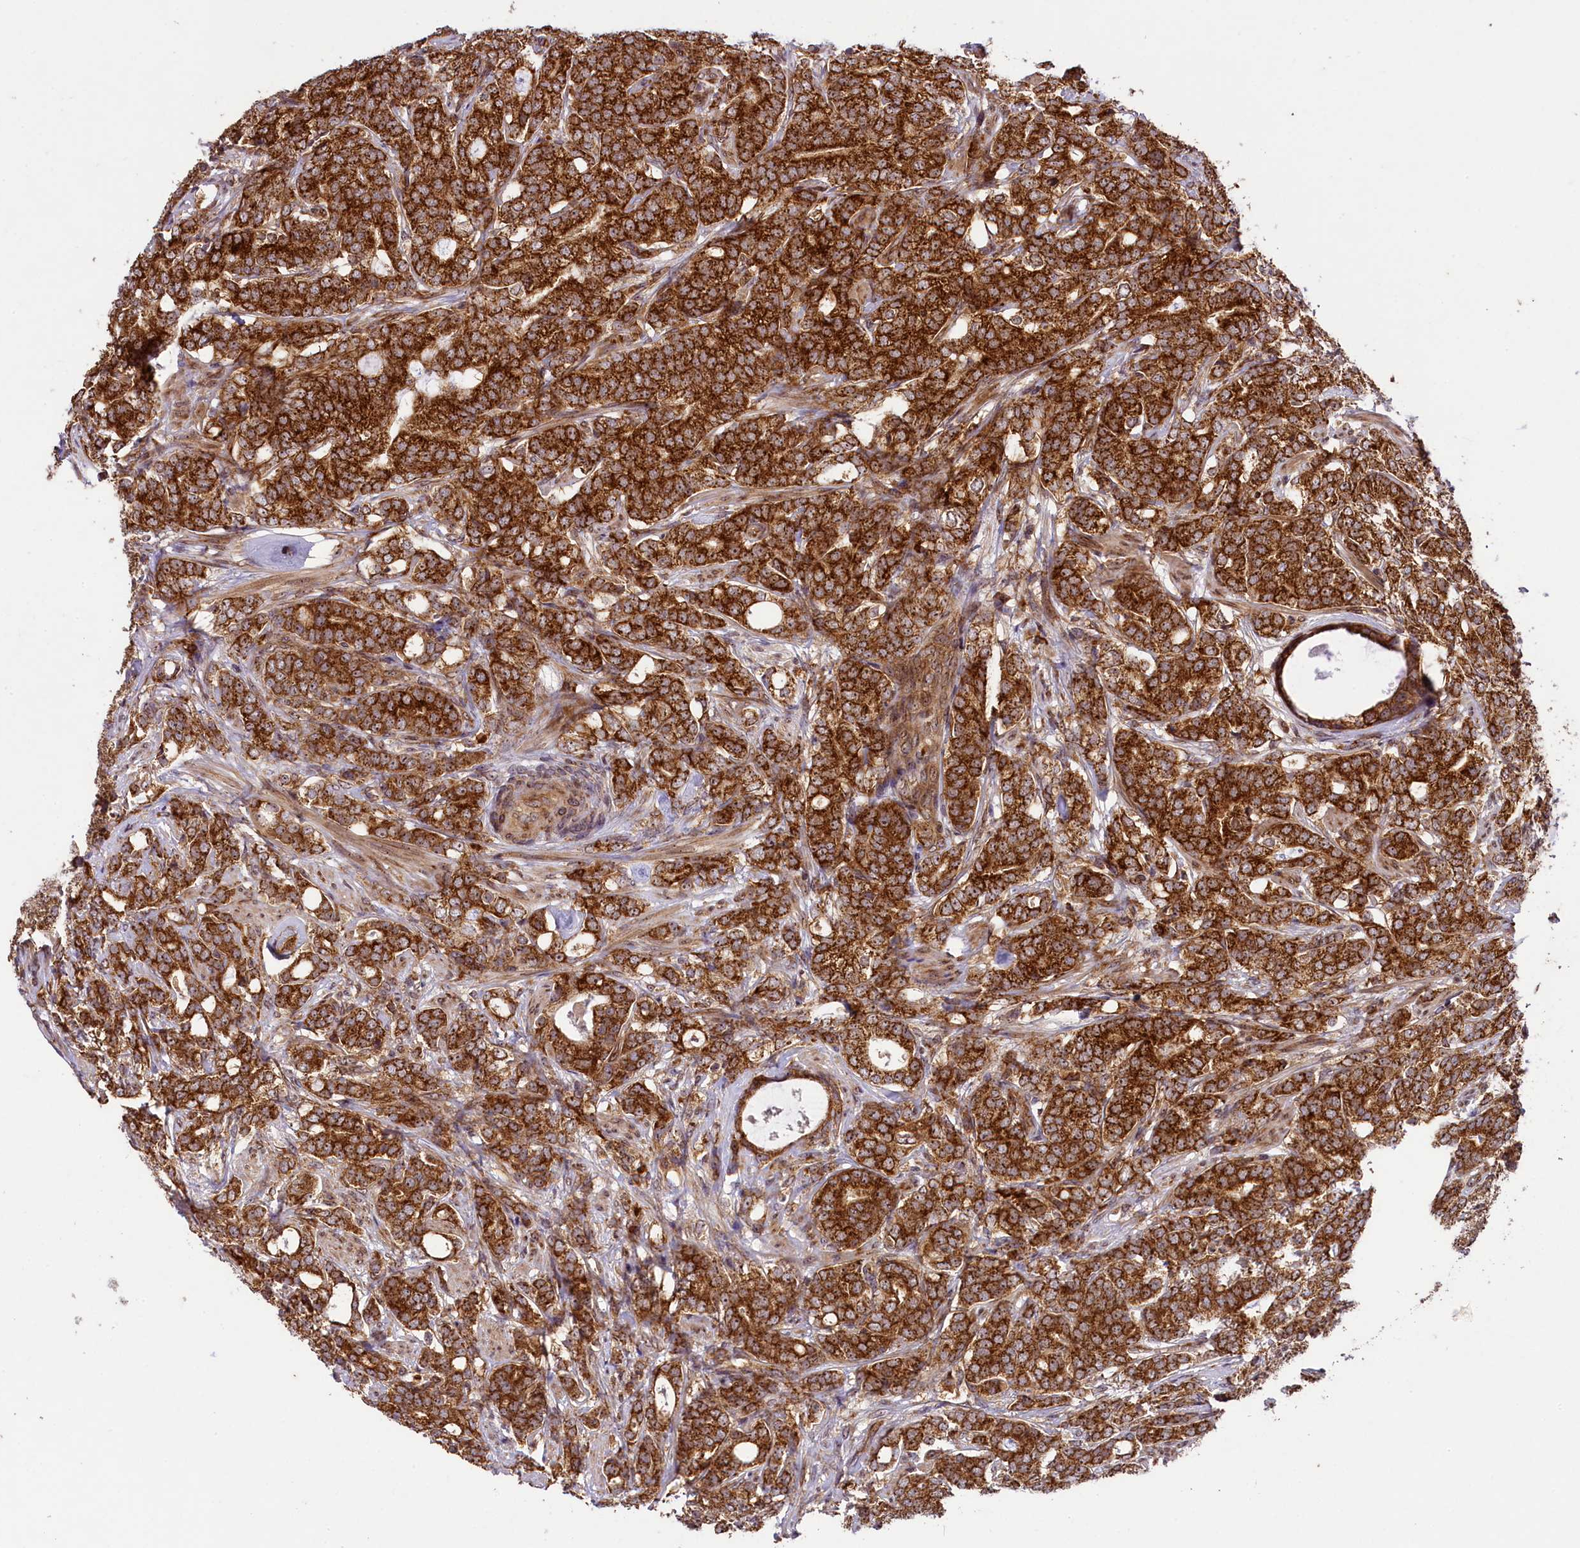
{"staining": {"intensity": "strong", "quantity": ">75%", "location": "cytoplasmic/membranous"}, "tissue": "prostate cancer", "cell_type": "Tumor cells", "image_type": "cancer", "snomed": [{"axis": "morphology", "description": "Adenocarcinoma, Low grade"}, {"axis": "topography", "description": "Prostate"}], "caption": "Strong cytoplasmic/membranous protein staining is identified in approximately >75% of tumor cells in prostate cancer (adenocarcinoma (low-grade)).", "gene": "LARP4", "patient": {"sex": "male", "age": 71}}